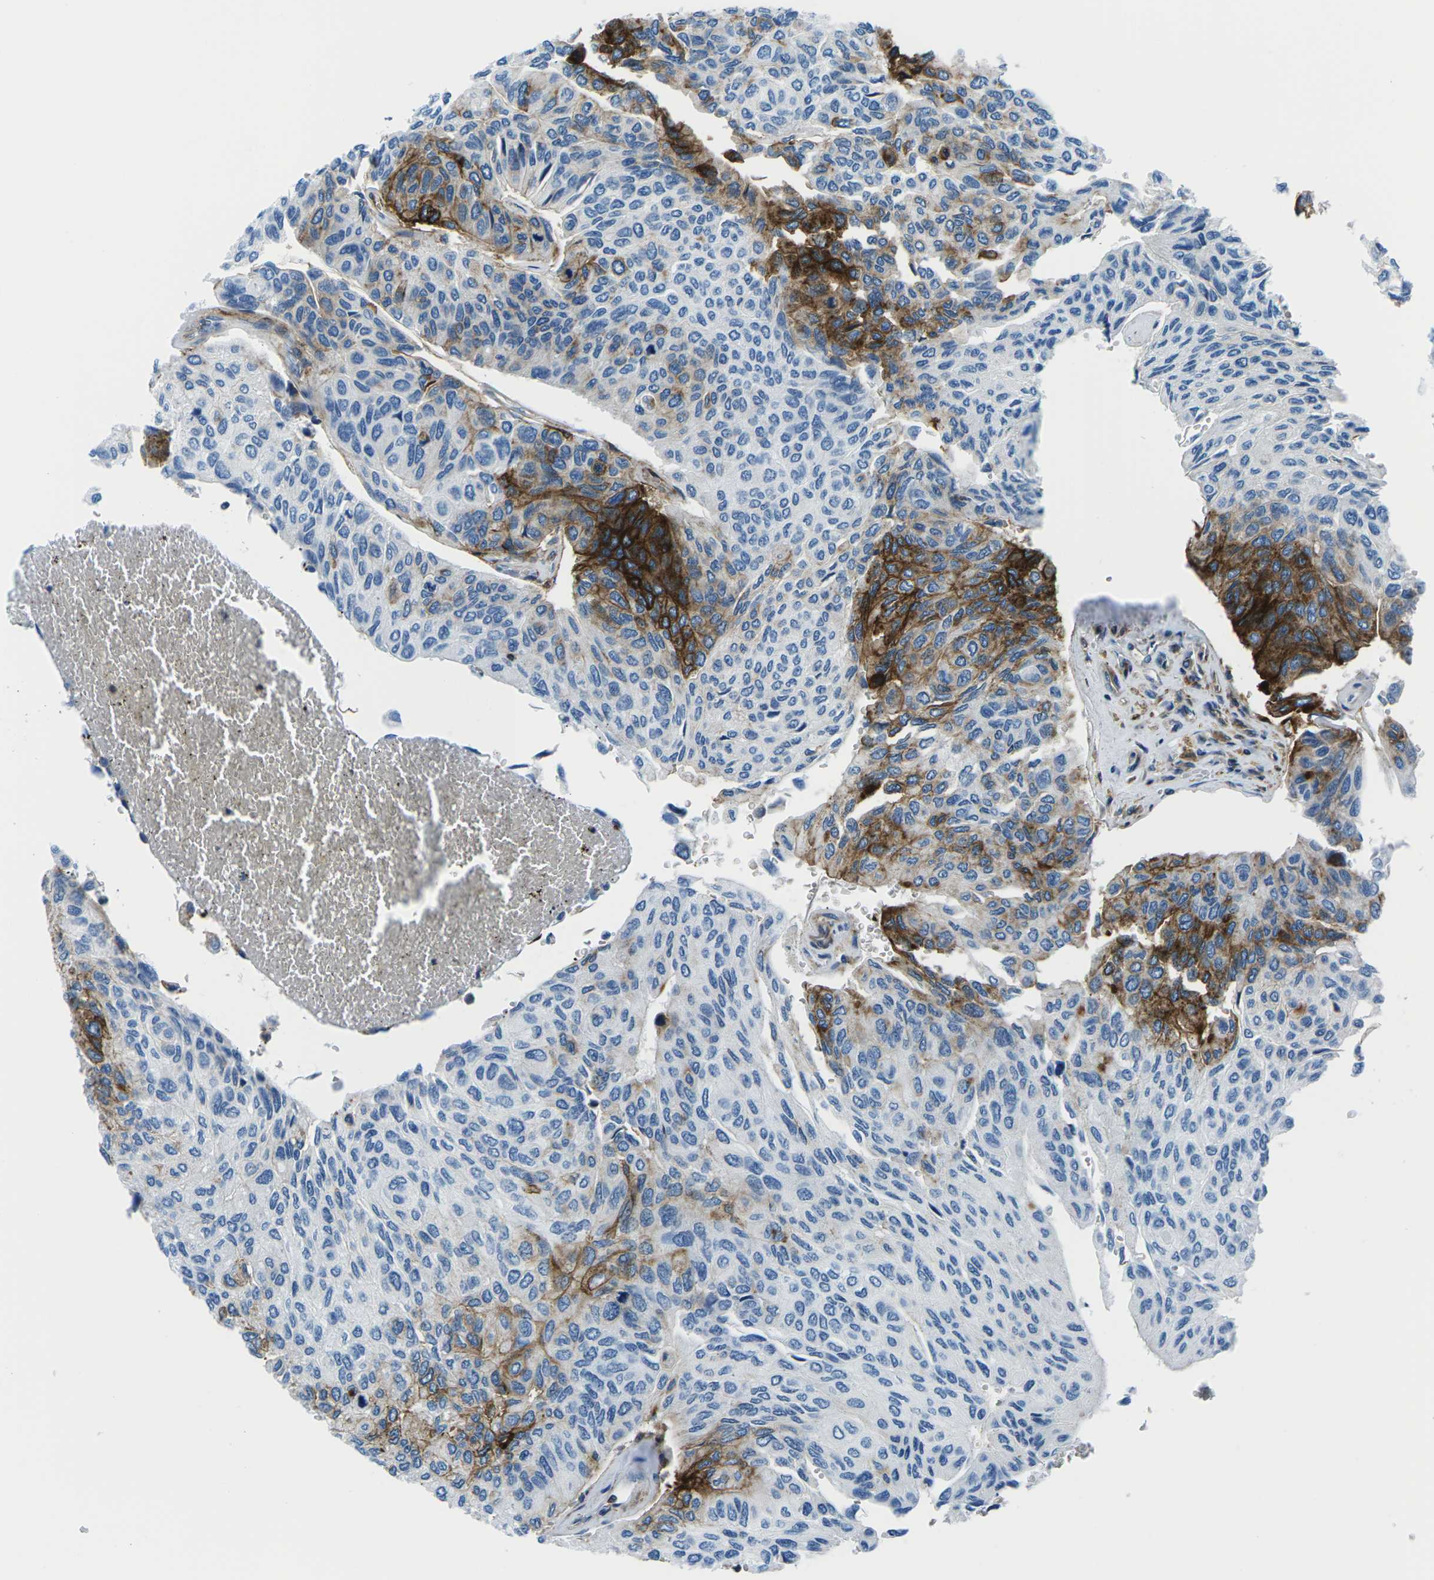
{"staining": {"intensity": "strong", "quantity": "<25%", "location": "cytoplasmic/membranous"}, "tissue": "urothelial cancer", "cell_type": "Tumor cells", "image_type": "cancer", "snomed": [{"axis": "morphology", "description": "Urothelial carcinoma, High grade"}, {"axis": "topography", "description": "Urinary bladder"}], "caption": "Protein staining of urothelial cancer tissue displays strong cytoplasmic/membranous staining in approximately <25% of tumor cells.", "gene": "SOCS4", "patient": {"sex": "male", "age": 66}}